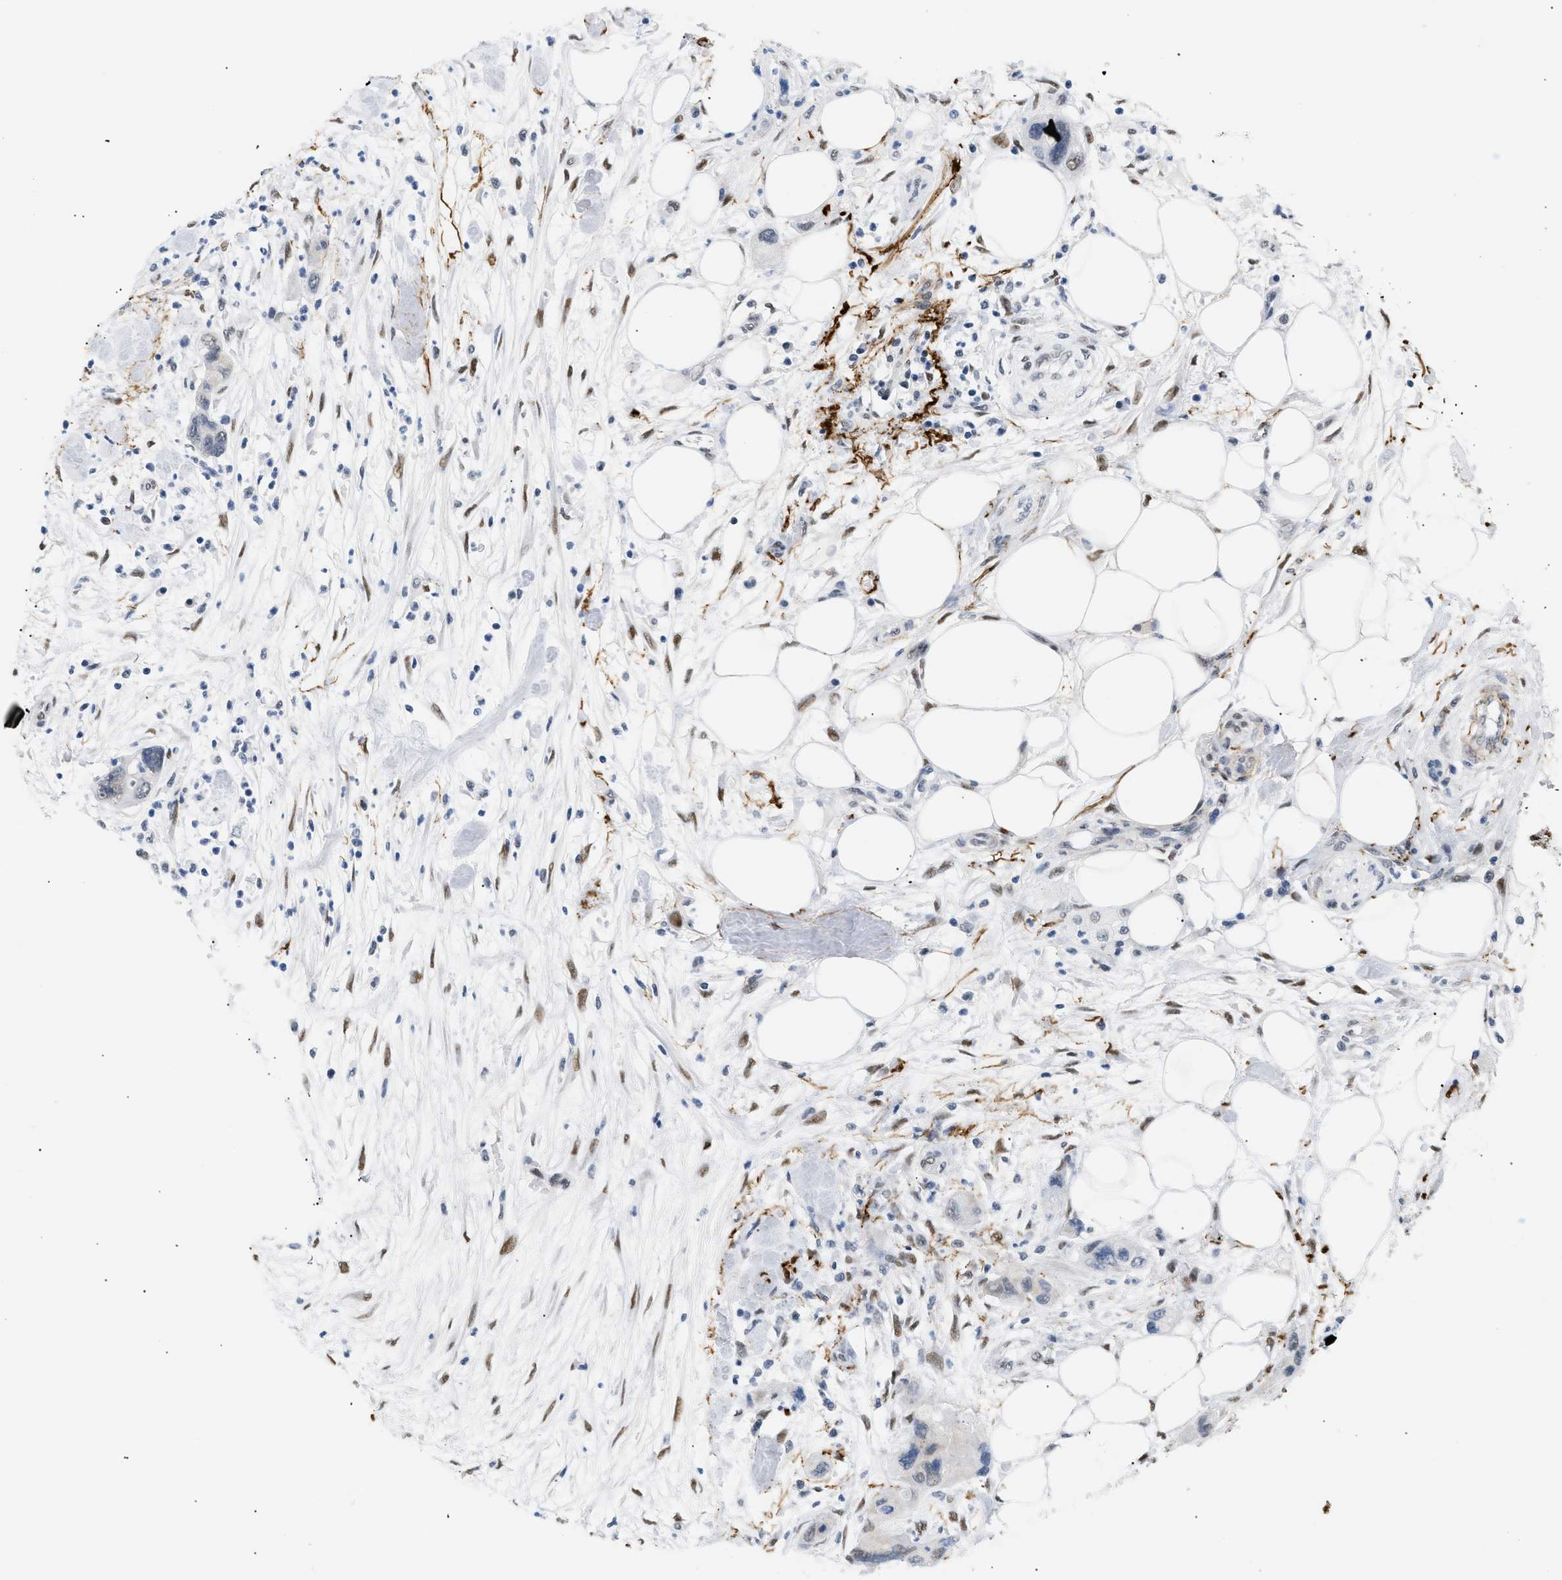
{"staining": {"intensity": "negative", "quantity": "none", "location": "none"}, "tissue": "pancreatic cancer", "cell_type": "Tumor cells", "image_type": "cancer", "snomed": [{"axis": "morphology", "description": "Normal tissue, NOS"}, {"axis": "morphology", "description": "Adenocarcinoma, NOS"}, {"axis": "topography", "description": "Pancreas"}], "caption": "The immunohistochemistry (IHC) histopathology image has no significant staining in tumor cells of pancreatic cancer (adenocarcinoma) tissue. (DAB (3,3'-diaminobenzidine) immunohistochemistry, high magnification).", "gene": "ELN", "patient": {"sex": "female", "age": 71}}